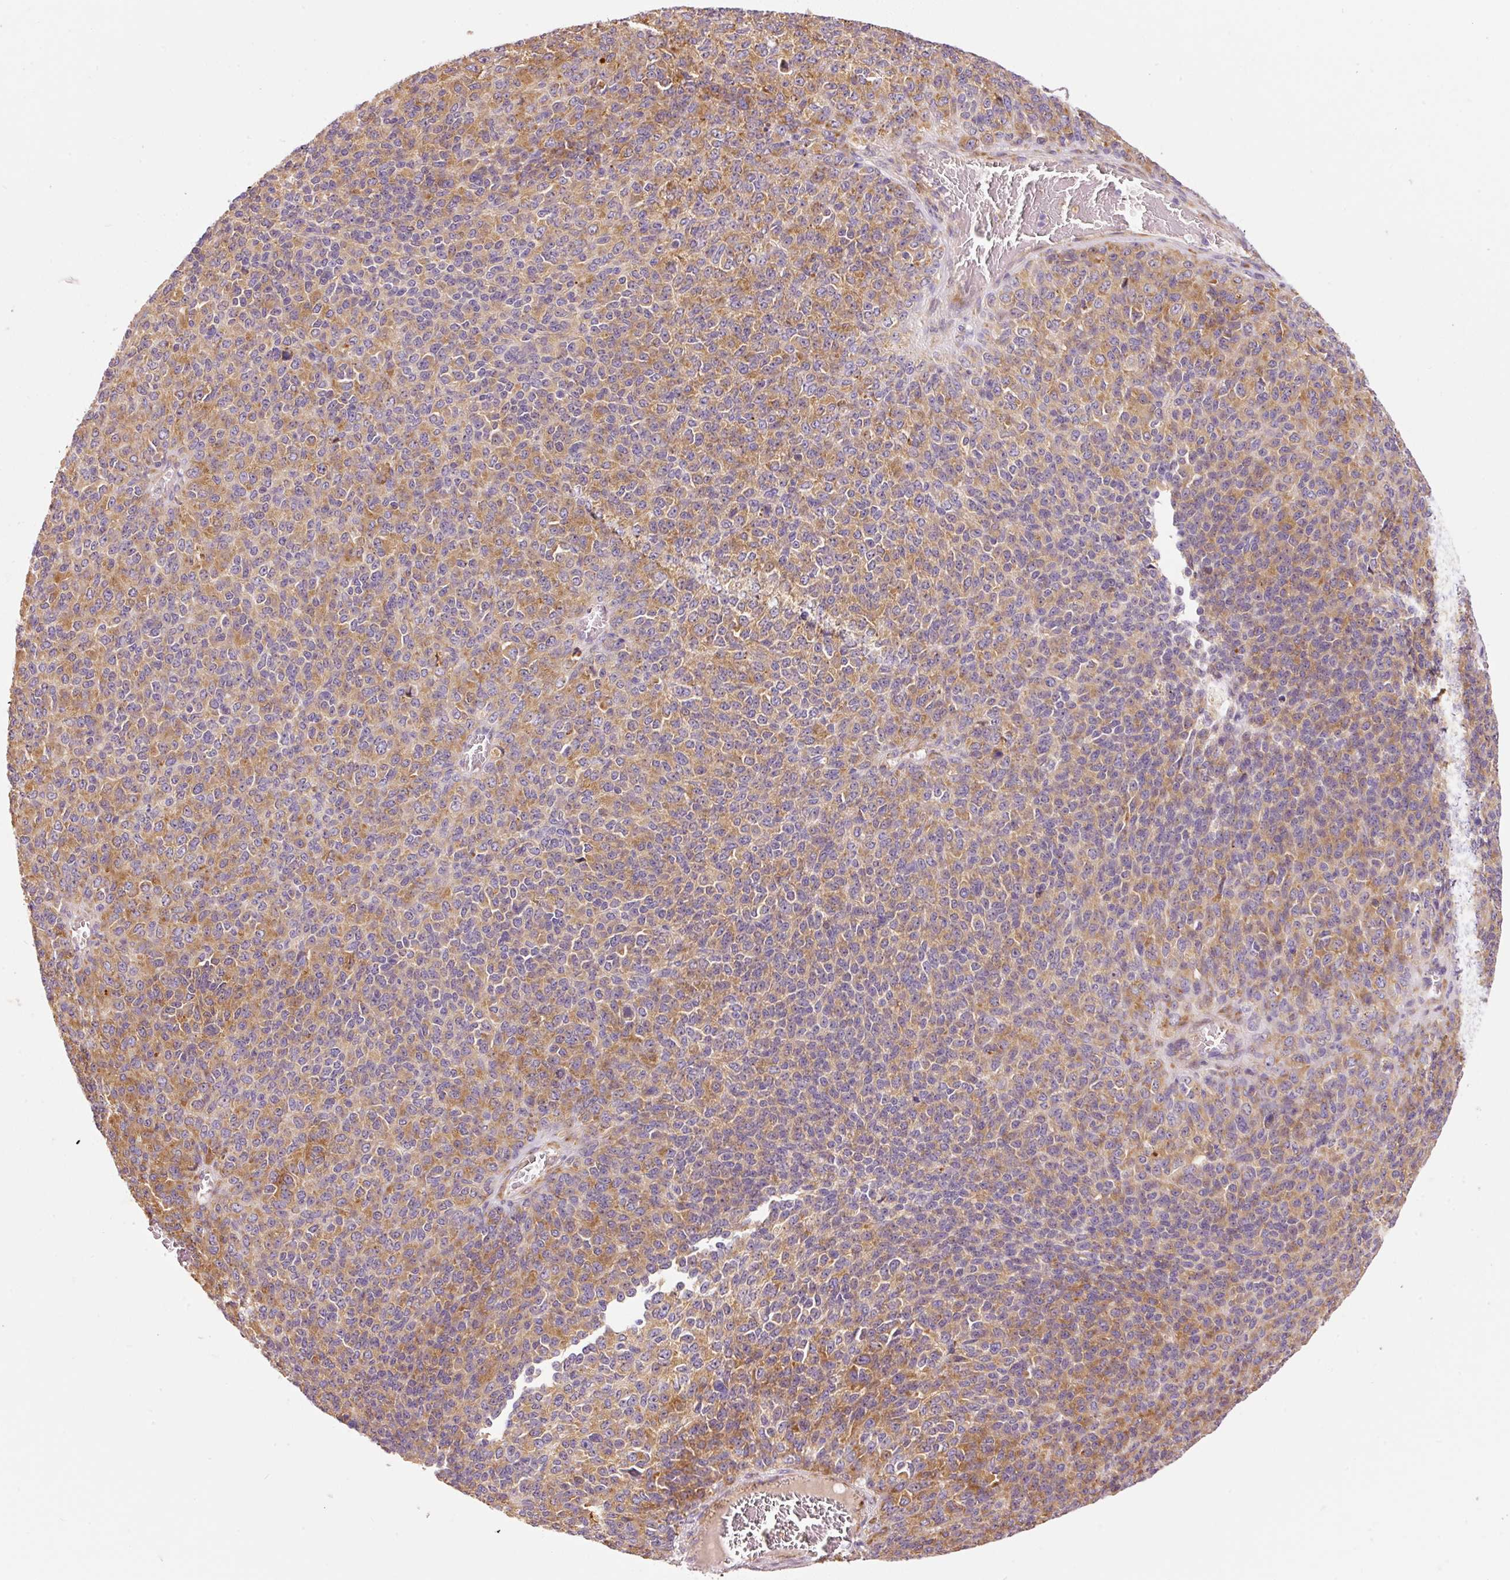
{"staining": {"intensity": "moderate", "quantity": ">75%", "location": "cytoplasmic/membranous"}, "tissue": "melanoma", "cell_type": "Tumor cells", "image_type": "cancer", "snomed": [{"axis": "morphology", "description": "Malignant melanoma, Metastatic site"}, {"axis": "topography", "description": "Brain"}], "caption": "Brown immunohistochemical staining in malignant melanoma (metastatic site) displays moderate cytoplasmic/membranous staining in approximately >75% of tumor cells.", "gene": "RPL10A", "patient": {"sex": "female", "age": 56}}